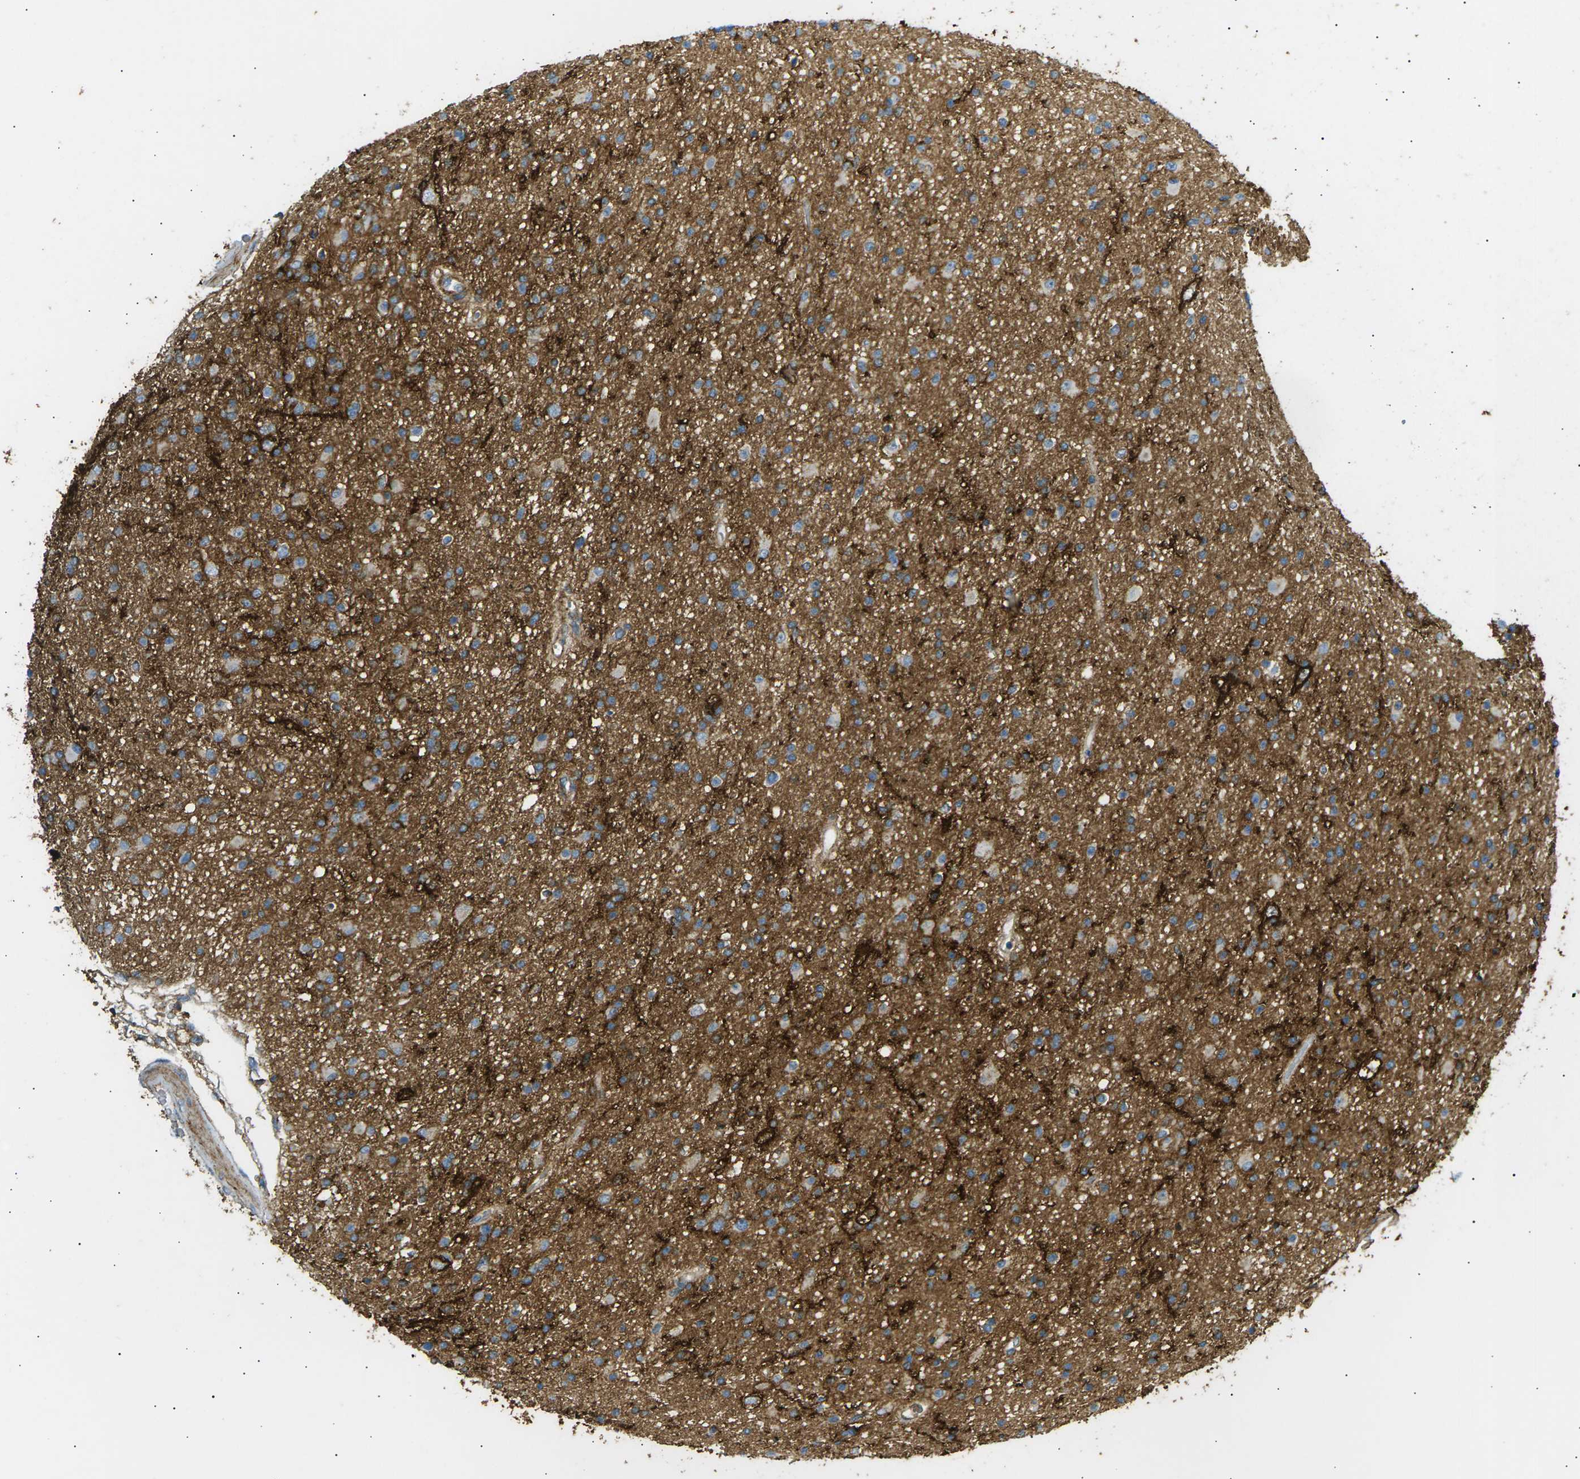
{"staining": {"intensity": "moderate", "quantity": ">75%", "location": "cytoplasmic/membranous"}, "tissue": "glioma", "cell_type": "Tumor cells", "image_type": "cancer", "snomed": [{"axis": "morphology", "description": "Glioma, malignant, High grade"}, {"axis": "topography", "description": "Brain"}], "caption": "Moderate cytoplasmic/membranous expression is present in about >75% of tumor cells in glioma. (IHC, brightfield microscopy, high magnification).", "gene": "ATP2B4", "patient": {"sex": "male", "age": 33}}